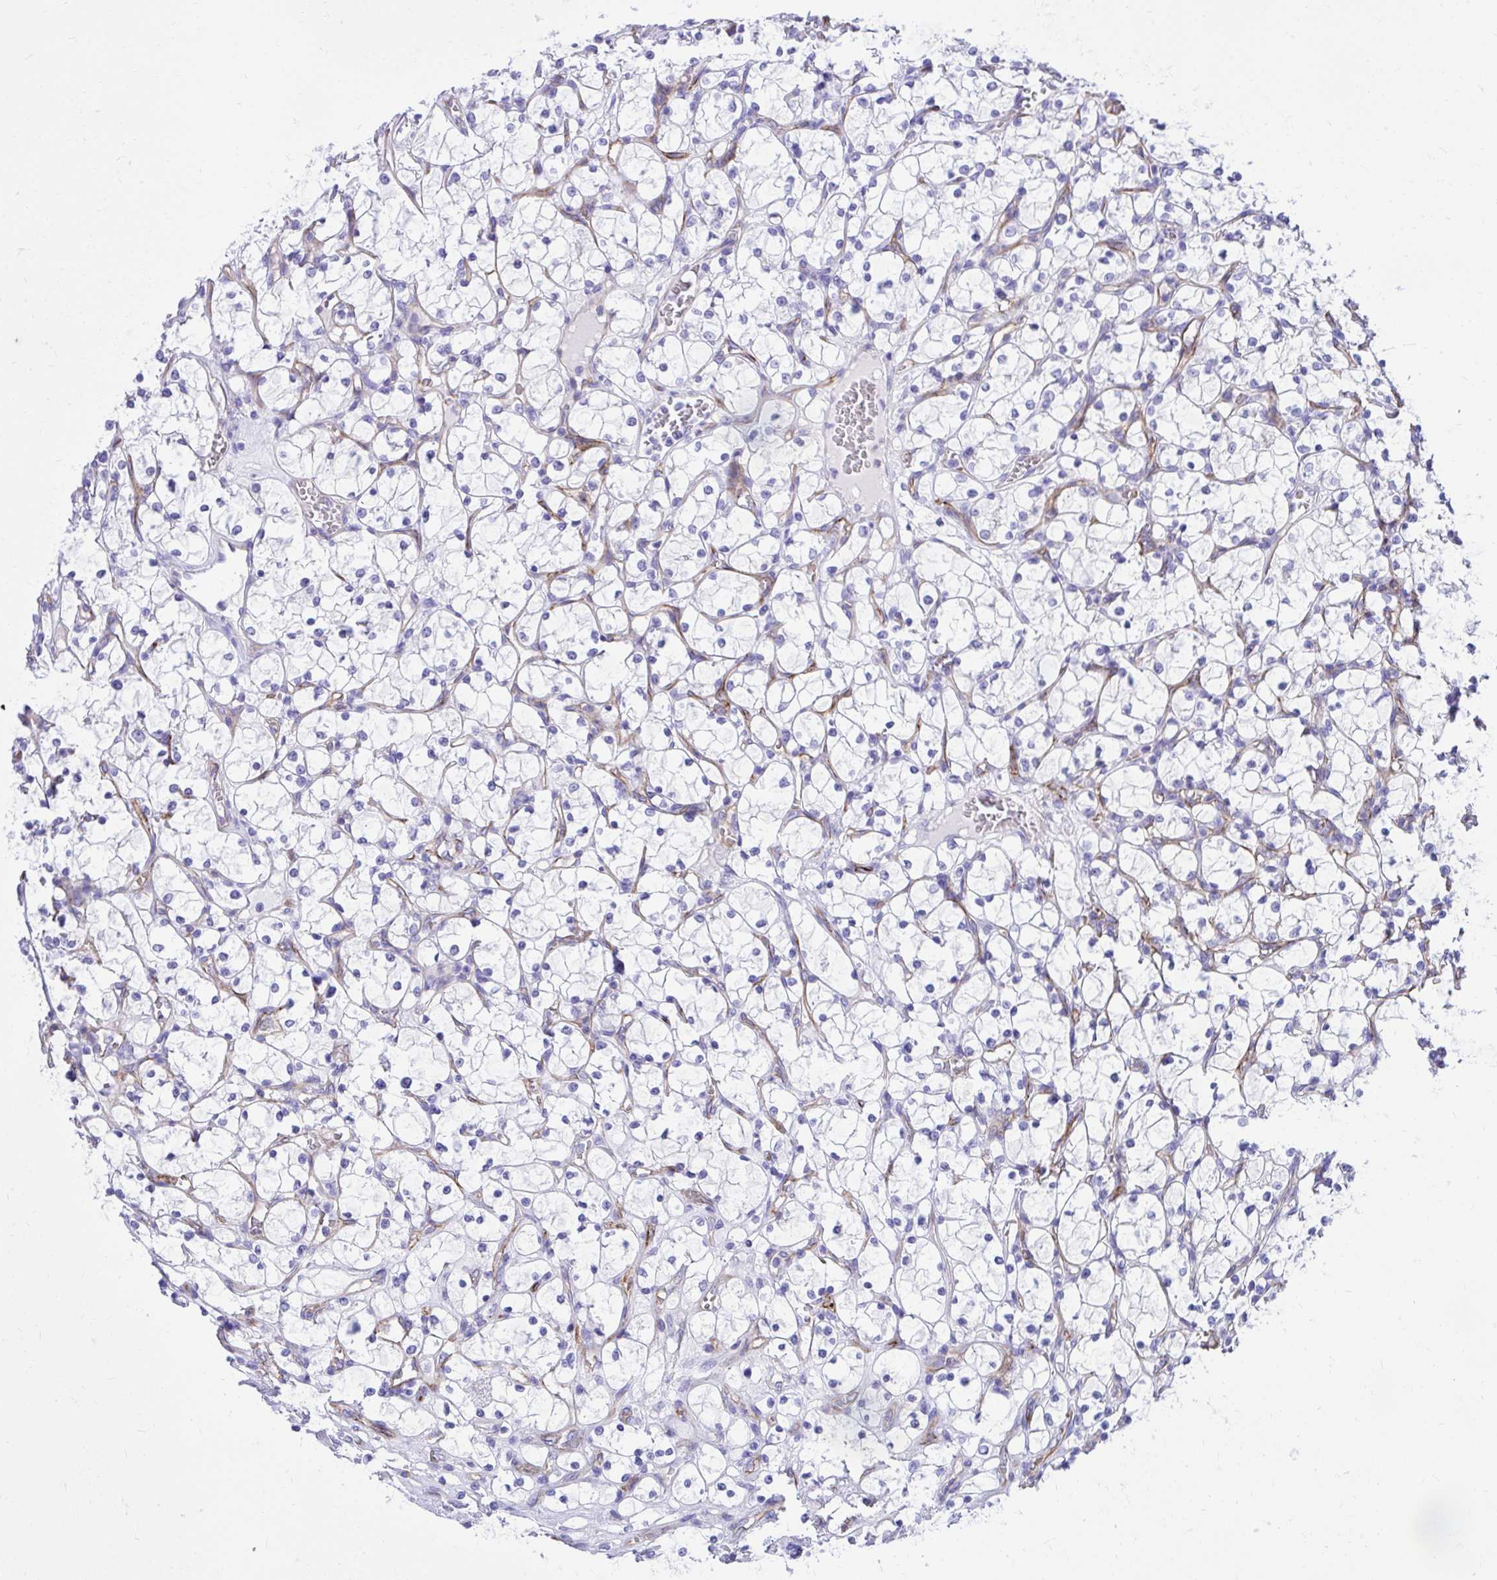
{"staining": {"intensity": "negative", "quantity": "none", "location": "none"}, "tissue": "renal cancer", "cell_type": "Tumor cells", "image_type": "cancer", "snomed": [{"axis": "morphology", "description": "Adenocarcinoma, NOS"}, {"axis": "topography", "description": "Kidney"}], "caption": "High magnification brightfield microscopy of adenocarcinoma (renal) stained with DAB (3,3'-diaminobenzidine) (brown) and counterstained with hematoxylin (blue): tumor cells show no significant staining.", "gene": "PELI3", "patient": {"sex": "female", "age": 69}}